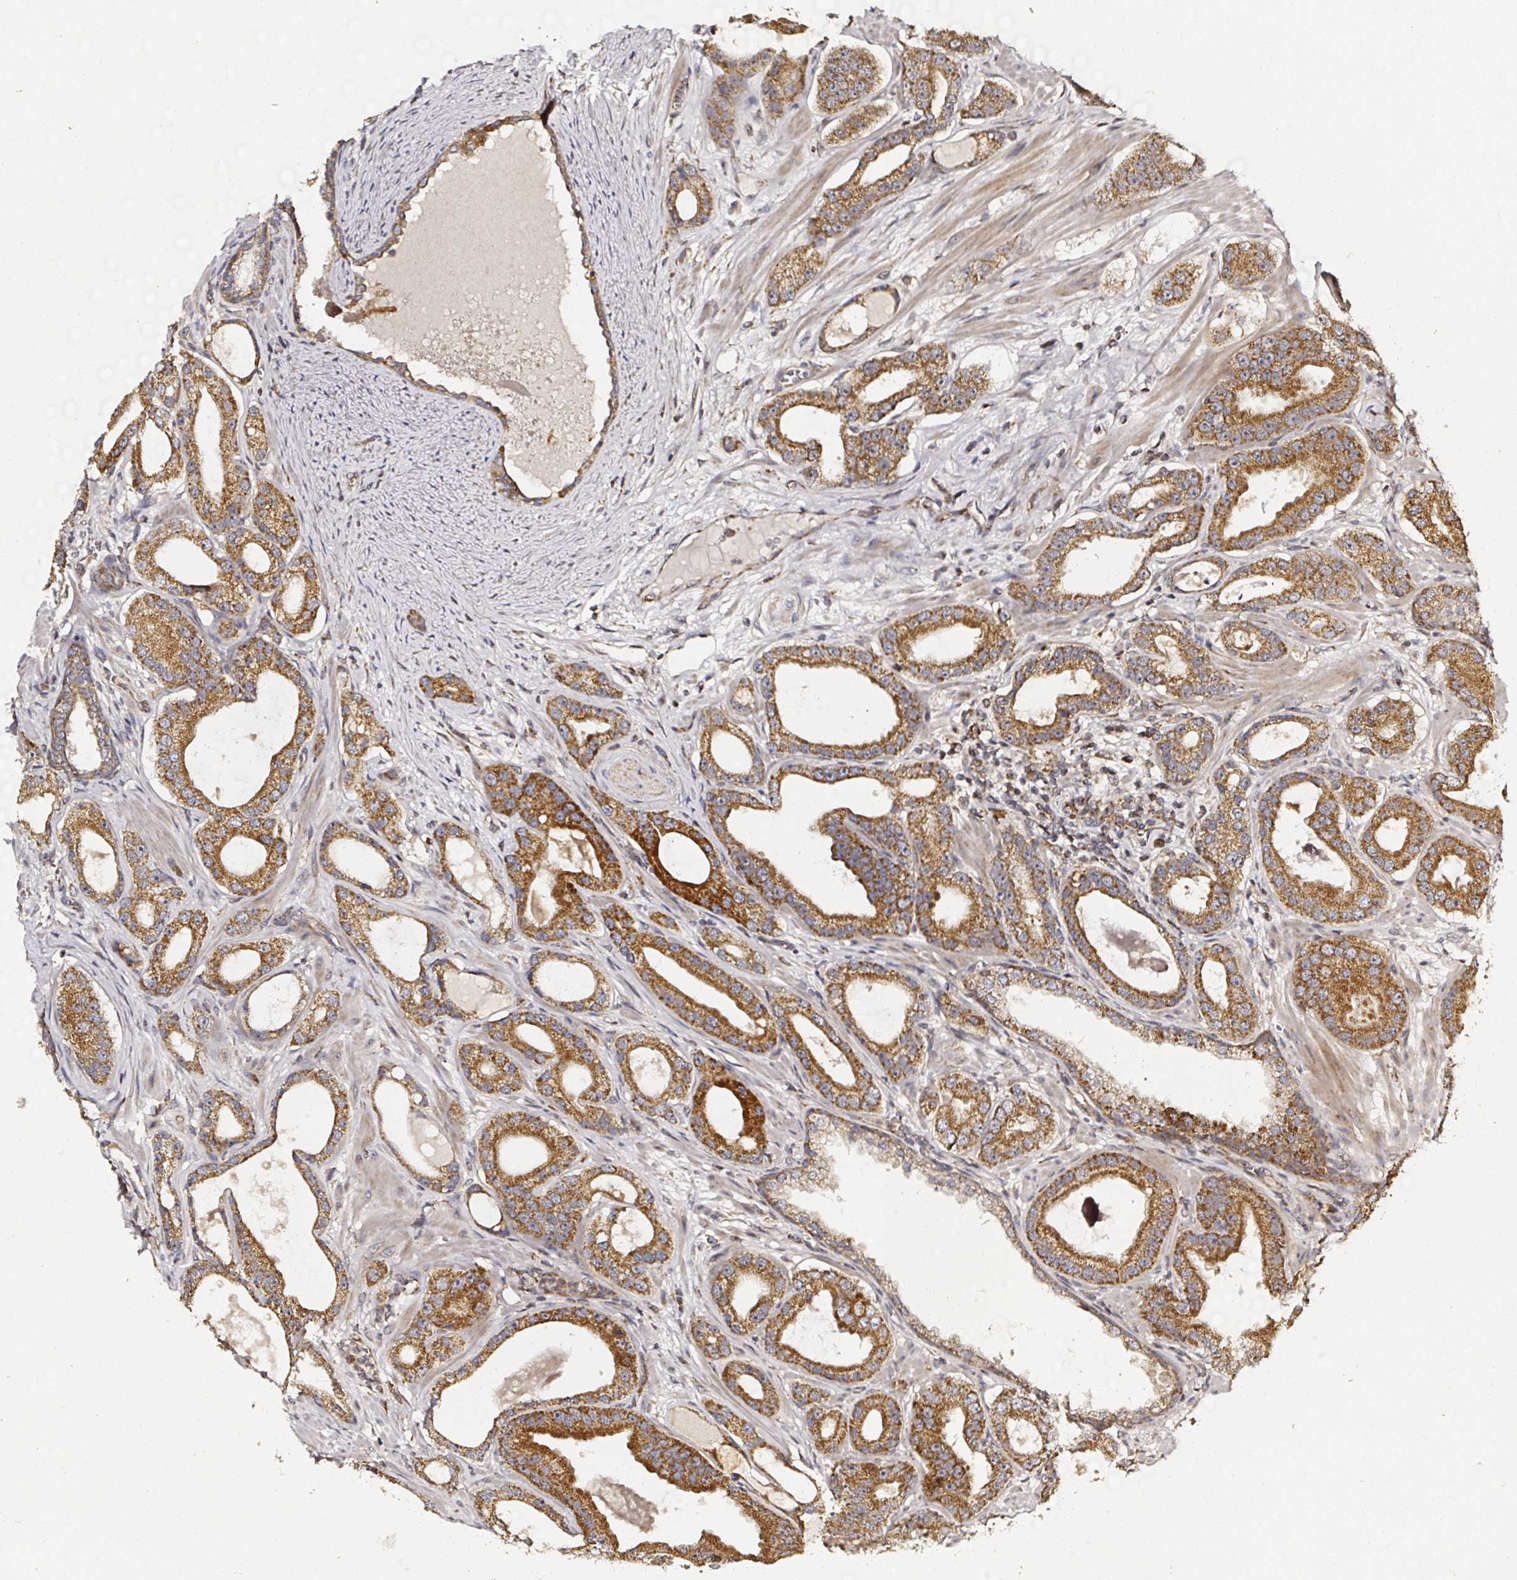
{"staining": {"intensity": "strong", "quantity": ">75%", "location": "cytoplasmic/membranous"}, "tissue": "prostate cancer", "cell_type": "Tumor cells", "image_type": "cancer", "snomed": [{"axis": "morphology", "description": "Adenocarcinoma, High grade"}, {"axis": "topography", "description": "Prostate"}], "caption": "Immunohistochemical staining of human prostate cancer (high-grade adenocarcinoma) displays high levels of strong cytoplasmic/membranous staining in approximately >75% of tumor cells.", "gene": "ATAD3B", "patient": {"sex": "male", "age": 65}}